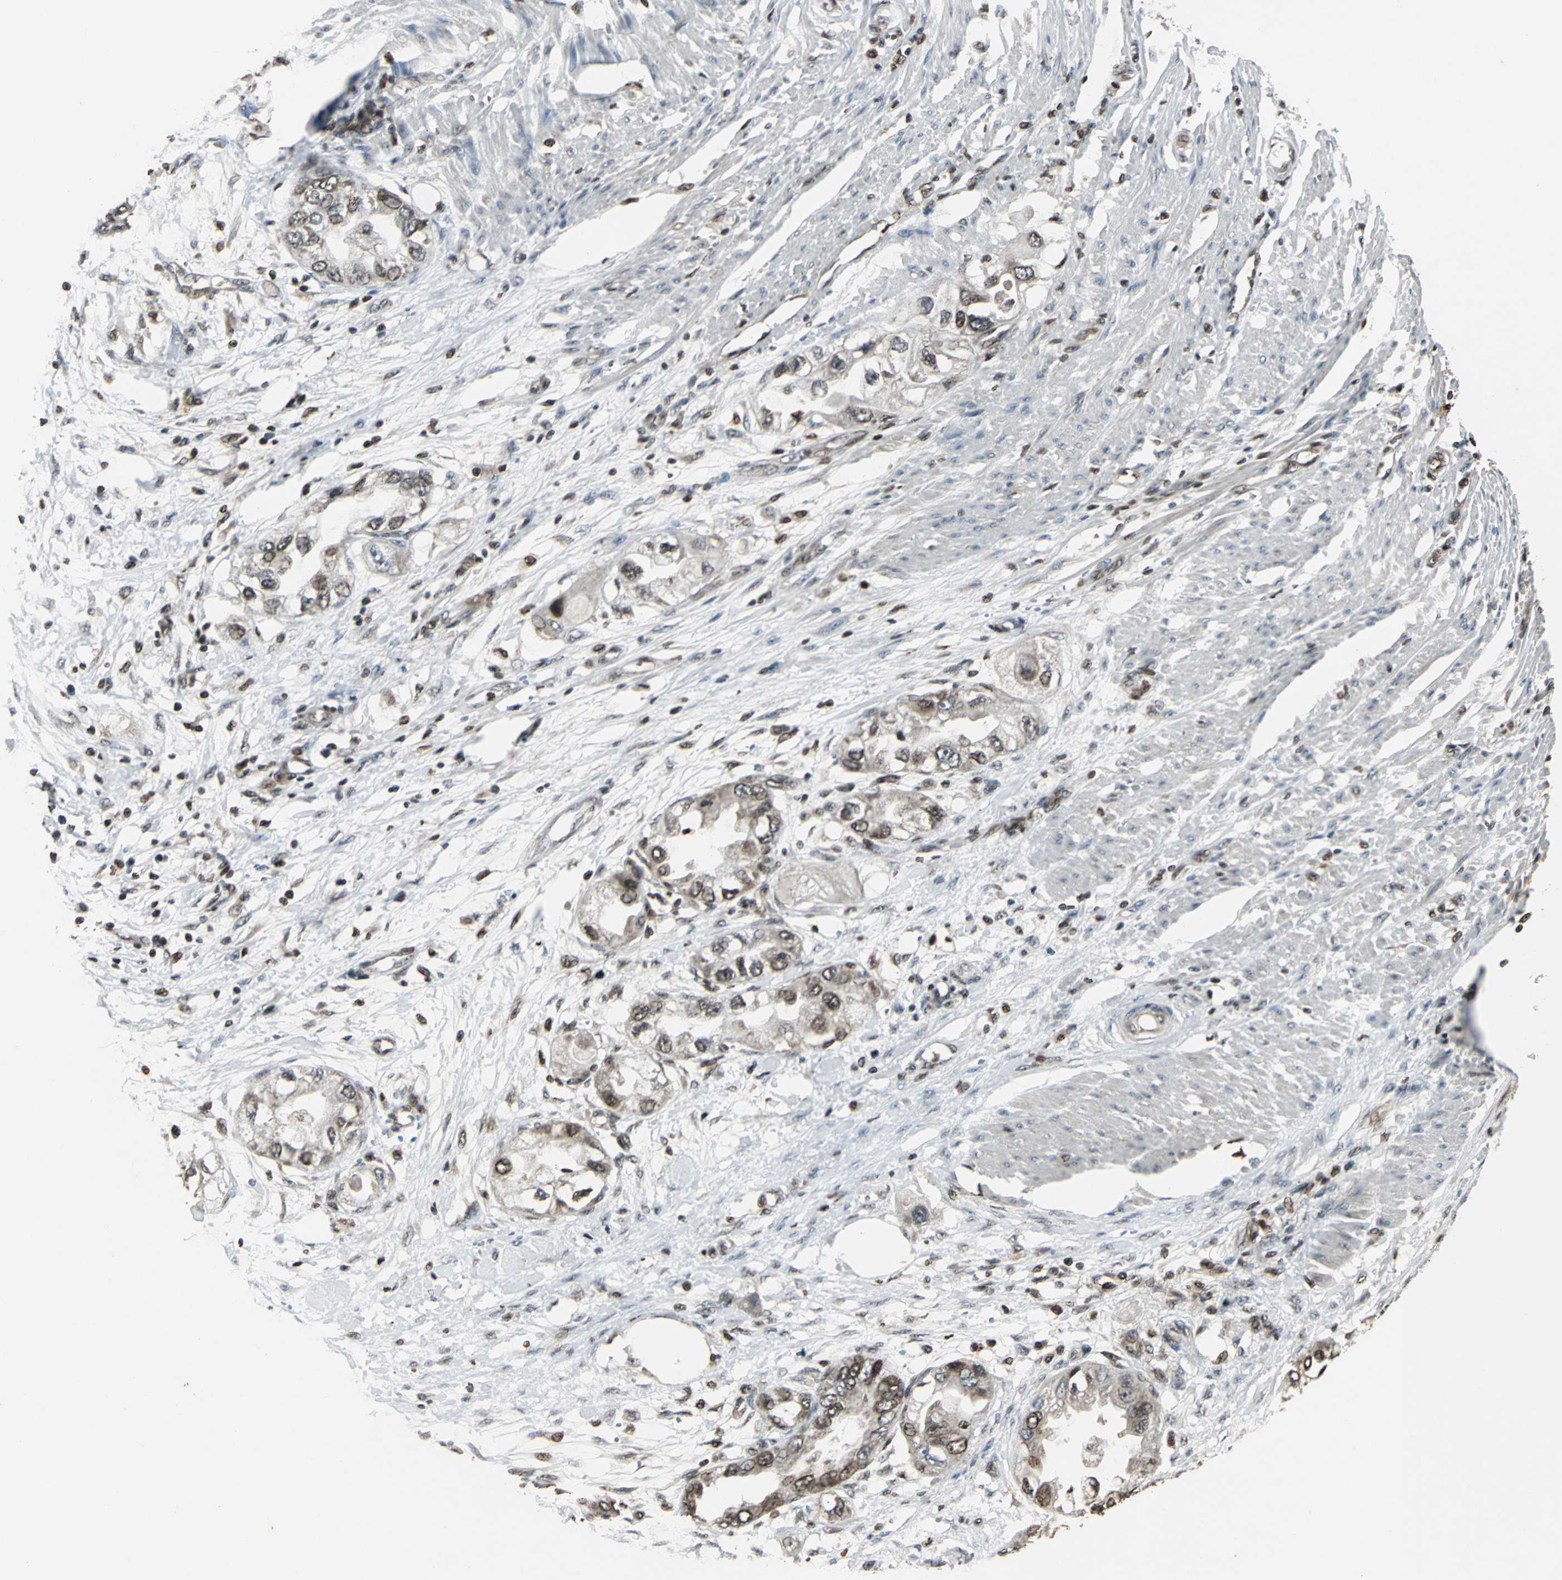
{"staining": {"intensity": "strong", "quantity": ">75%", "location": "cytoplasmic/membranous,nuclear"}, "tissue": "endometrial cancer", "cell_type": "Tumor cells", "image_type": "cancer", "snomed": [{"axis": "morphology", "description": "Adenocarcinoma, NOS"}, {"axis": "topography", "description": "Endometrium"}], "caption": "High-magnification brightfield microscopy of endometrial cancer (adenocarcinoma) stained with DAB (brown) and counterstained with hematoxylin (blue). tumor cells exhibit strong cytoplasmic/membranous and nuclear expression is present in about>75% of cells. Ihc stains the protein in brown and the nuclei are stained blue.", "gene": "AHR", "patient": {"sex": "female", "age": 67}}